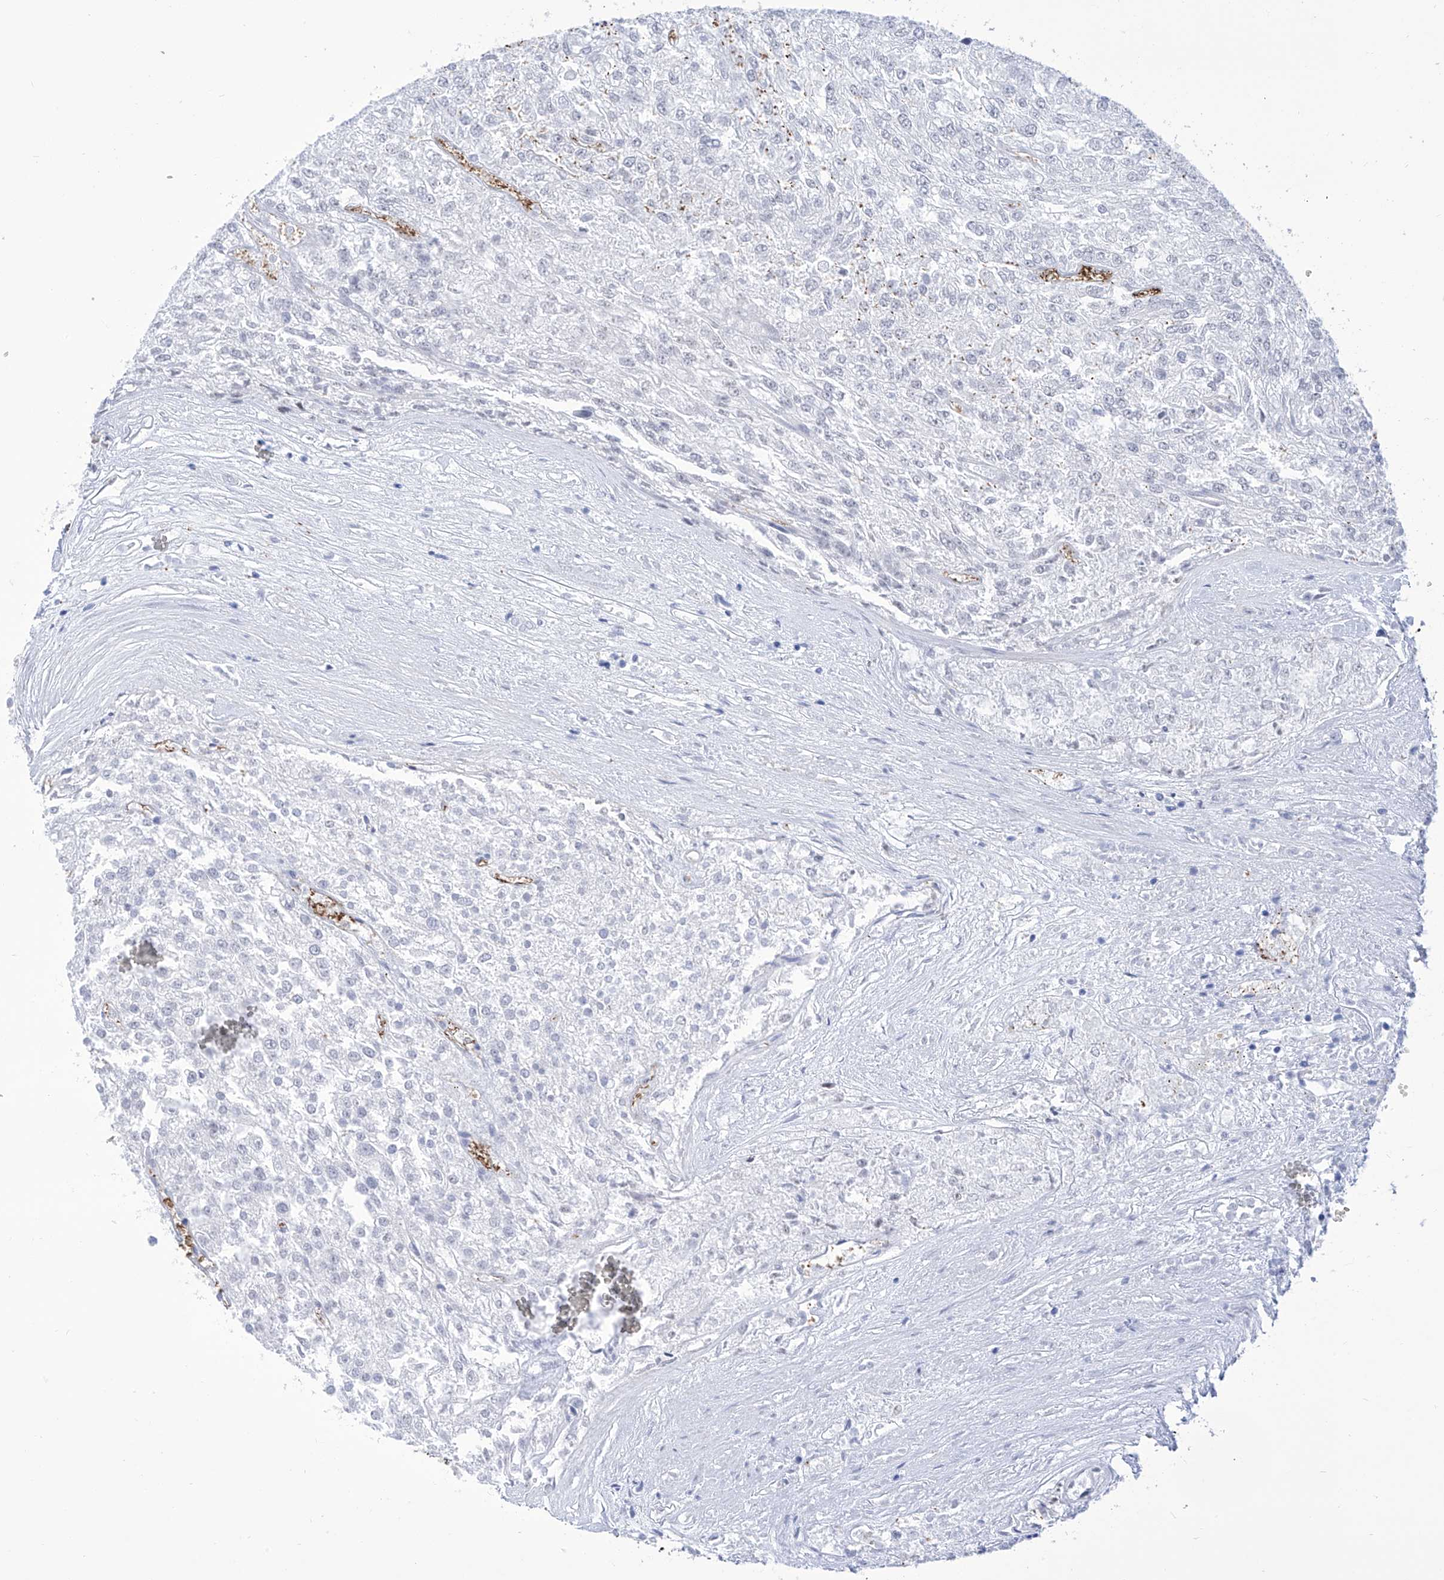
{"staining": {"intensity": "negative", "quantity": "none", "location": "none"}, "tissue": "renal cancer", "cell_type": "Tumor cells", "image_type": "cancer", "snomed": [{"axis": "morphology", "description": "Adenocarcinoma, NOS"}, {"axis": "topography", "description": "Kidney"}], "caption": "Immunohistochemical staining of renal adenocarcinoma reveals no significant expression in tumor cells.", "gene": "SART1", "patient": {"sex": "female", "age": 54}}